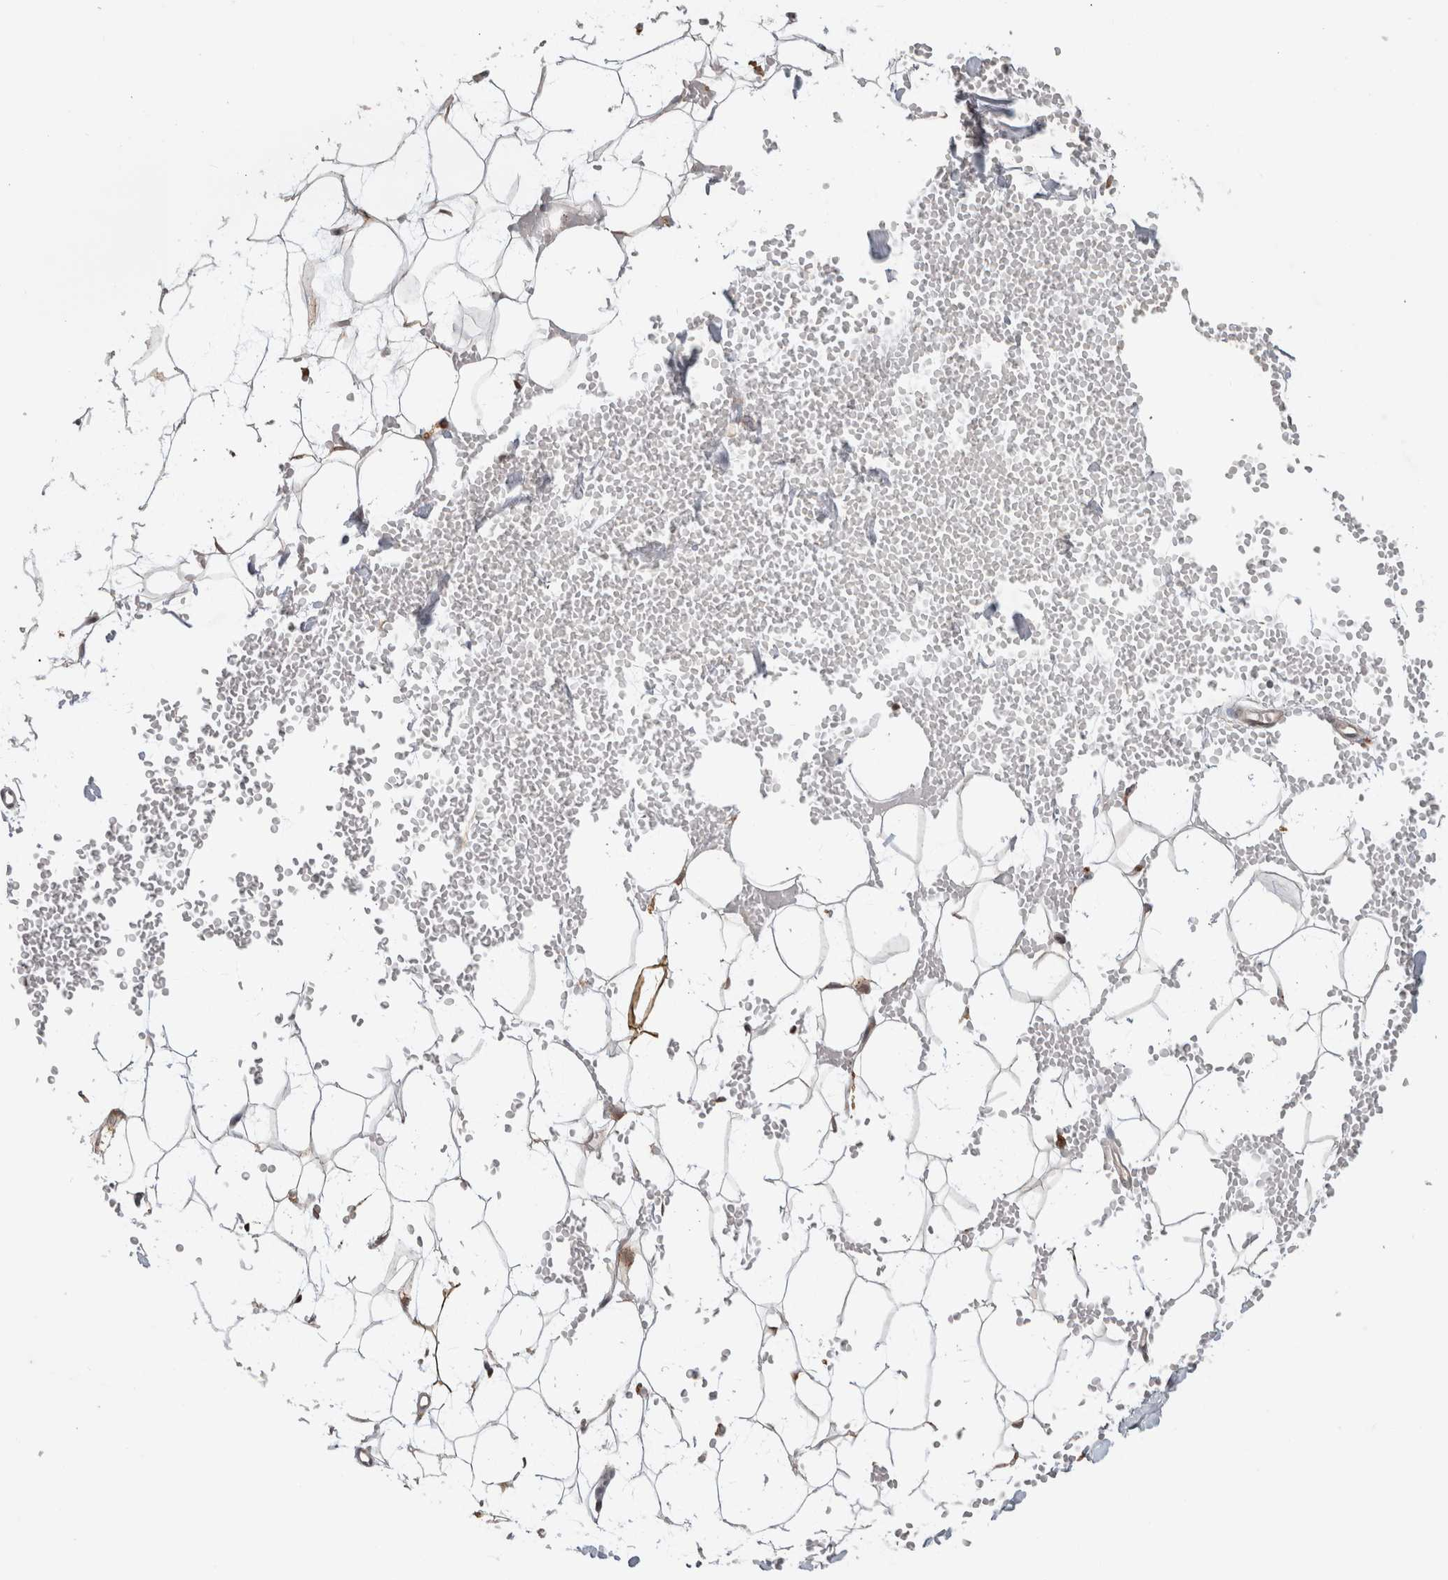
{"staining": {"intensity": "moderate", "quantity": "<25%", "location": "cytoplasmic/membranous,nuclear"}, "tissue": "adipose tissue", "cell_type": "Adipocytes", "image_type": "normal", "snomed": [{"axis": "morphology", "description": "Normal tissue, NOS"}, {"axis": "topography", "description": "Breast"}], "caption": "Moderate cytoplasmic/membranous,nuclear staining is identified in about <25% of adipocytes in normal adipose tissue.", "gene": "NAB2", "patient": {"sex": "female", "age": 23}}